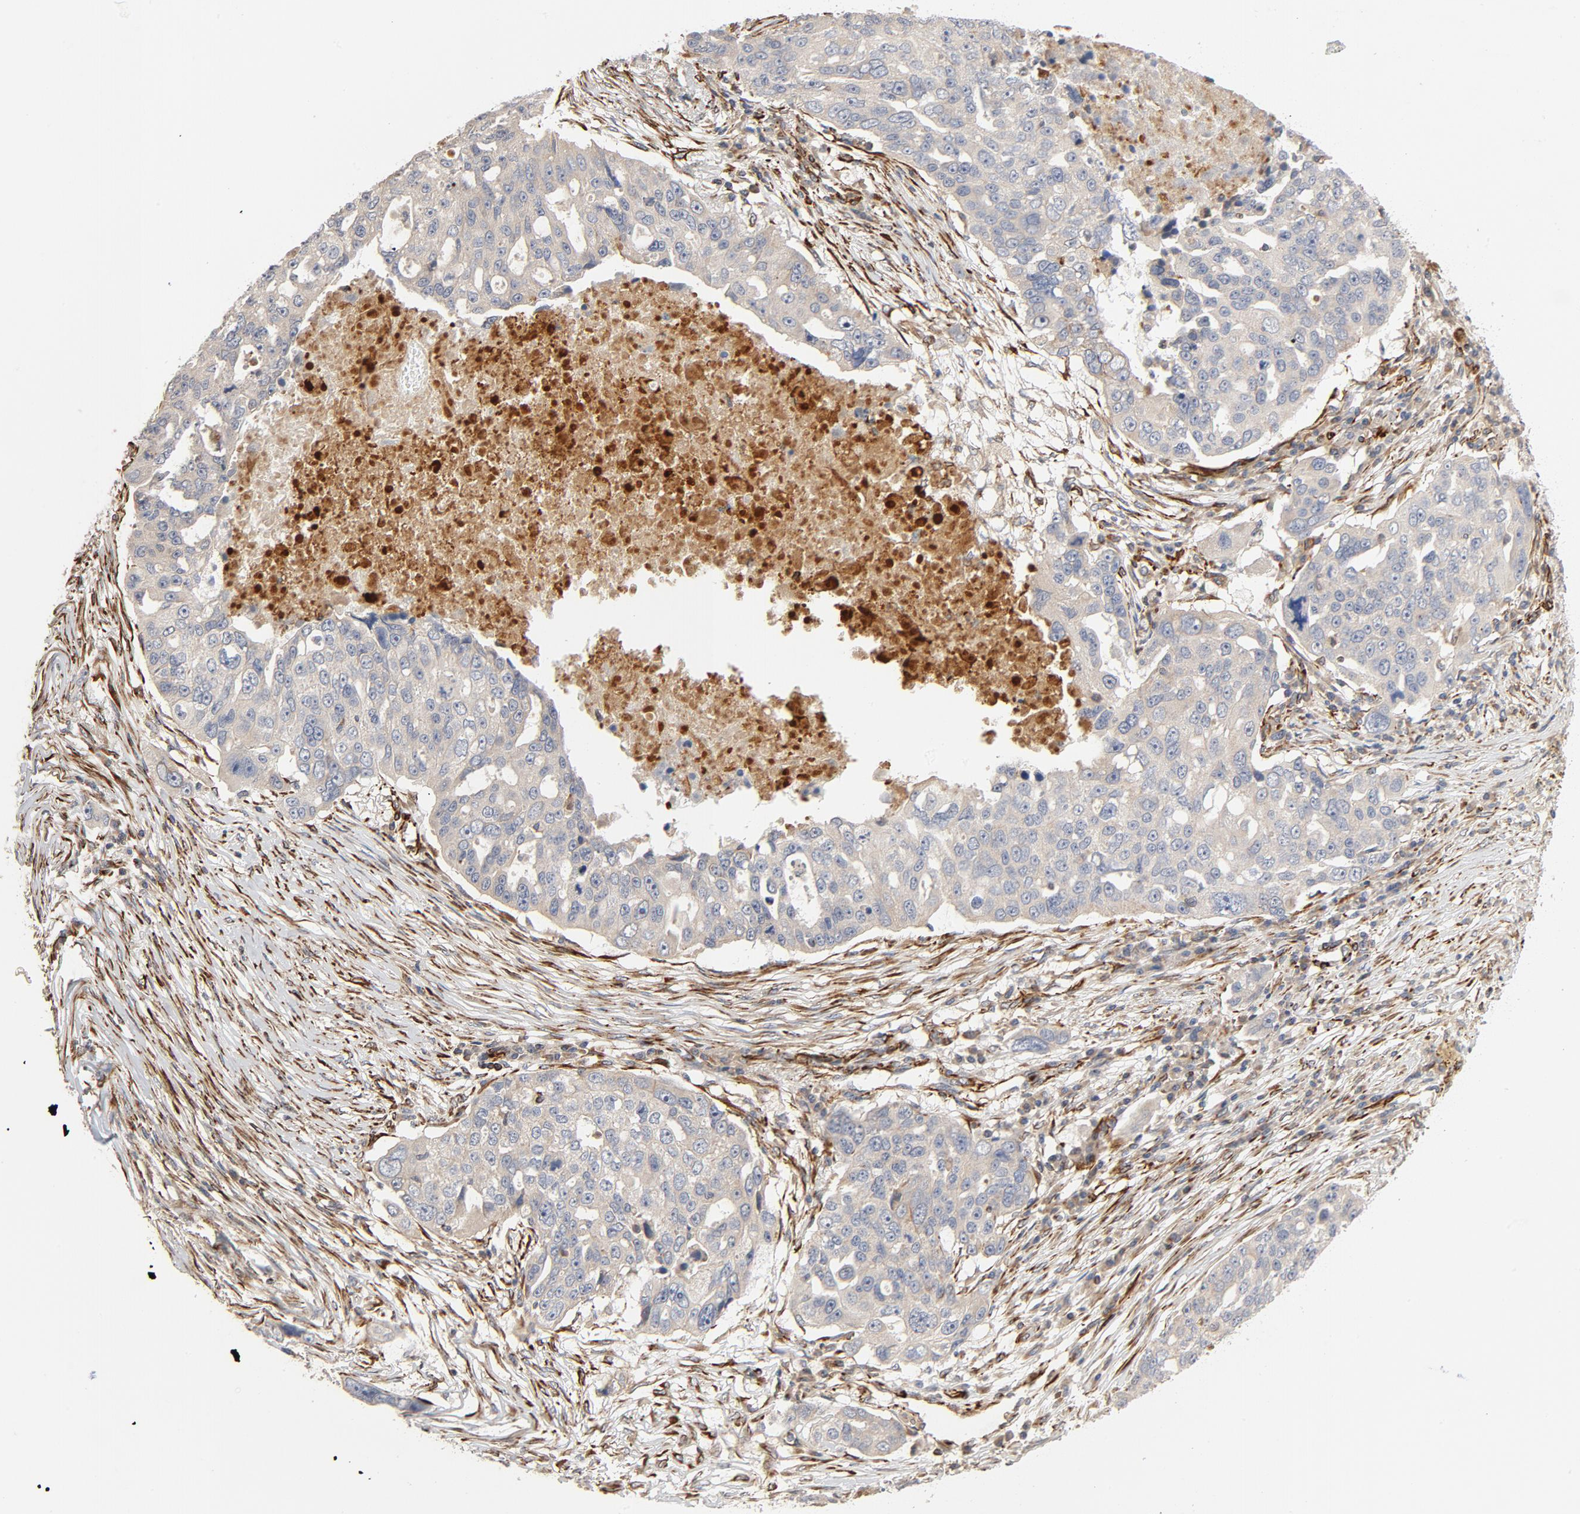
{"staining": {"intensity": "weak", "quantity": ">75%", "location": "cytoplasmic/membranous"}, "tissue": "ovarian cancer", "cell_type": "Tumor cells", "image_type": "cancer", "snomed": [{"axis": "morphology", "description": "Carcinoma, endometroid"}, {"axis": "topography", "description": "Ovary"}], "caption": "Ovarian cancer (endometroid carcinoma) stained with a brown dye shows weak cytoplasmic/membranous positive positivity in approximately >75% of tumor cells.", "gene": "FAM118A", "patient": {"sex": "female", "age": 75}}